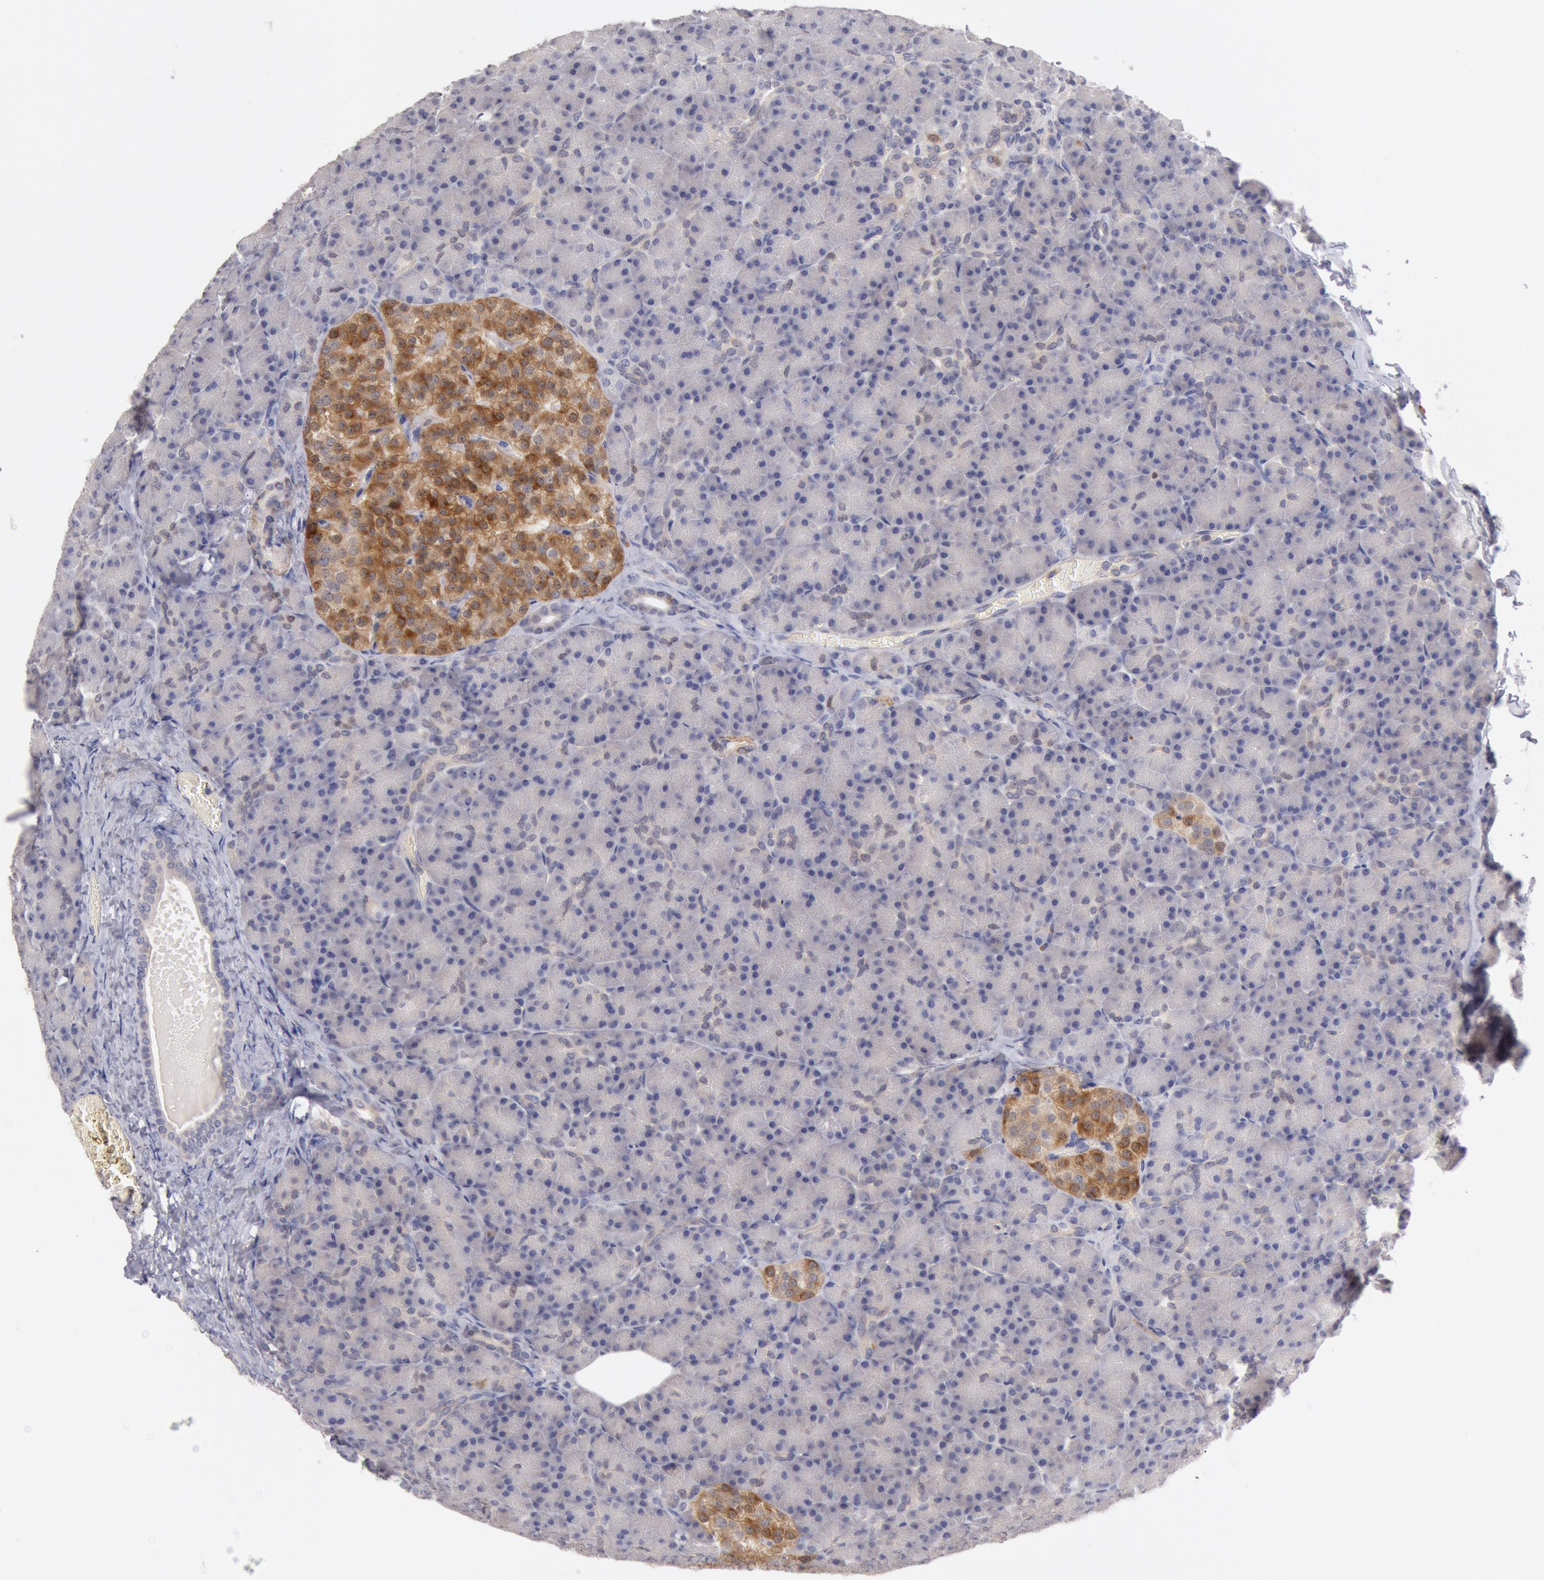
{"staining": {"intensity": "negative", "quantity": "none", "location": "none"}, "tissue": "pancreas", "cell_type": "Exocrine glandular cells", "image_type": "normal", "snomed": [{"axis": "morphology", "description": "Normal tissue, NOS"}, {"axis": "topography", "description": "Pancreas"}], "caption": "This is an IHC image of unremarkable human pancreas. There is no positivity in exocrine glandular cells.", "gene": "TMED8", "patient": {"sex": "female", "age": 43}}